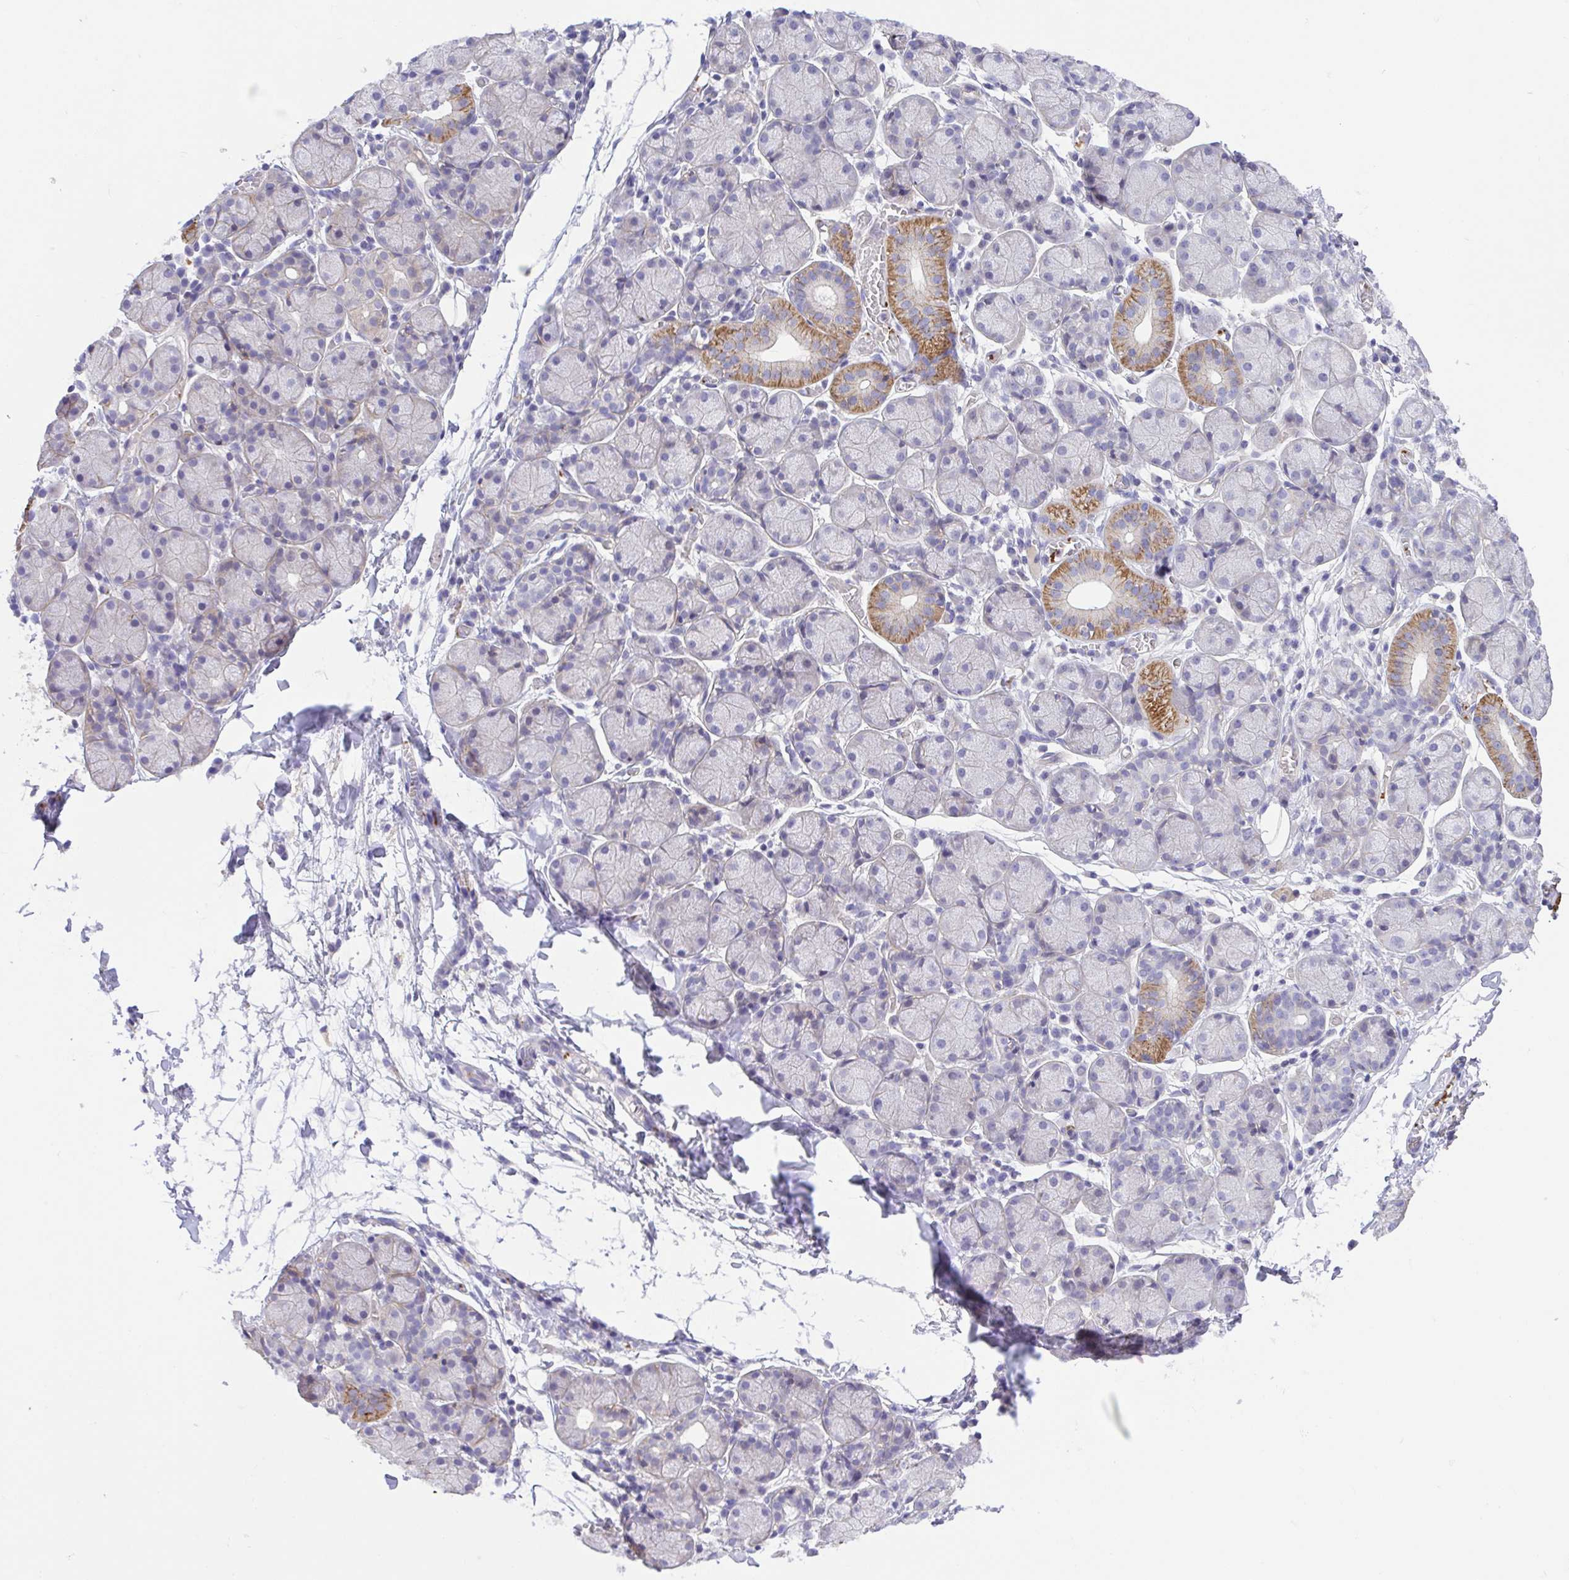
{"staining": {"intensity": "moderate", "quantity": "<25%", "location": "cytoplasmic/membranous"}, "tissue": "salivary gland", "cell_type": "Glandular cells", "image_type": "normal", "snomed": [{"axis": "morphology", "description": "Normal tissue, NOS"}, {"axis": "topography", "description": "Salivary gland"}], "caption": "Immunohistochemistry (IHC) micrograph of benign salivary gland stained for a protein (brown), which reveals low levels of moderate cytoplasmic/membranous expression in about <25% of glandular cells.", "gene": "PRR14L", "patient": {"sex": "female", "age": 24}}